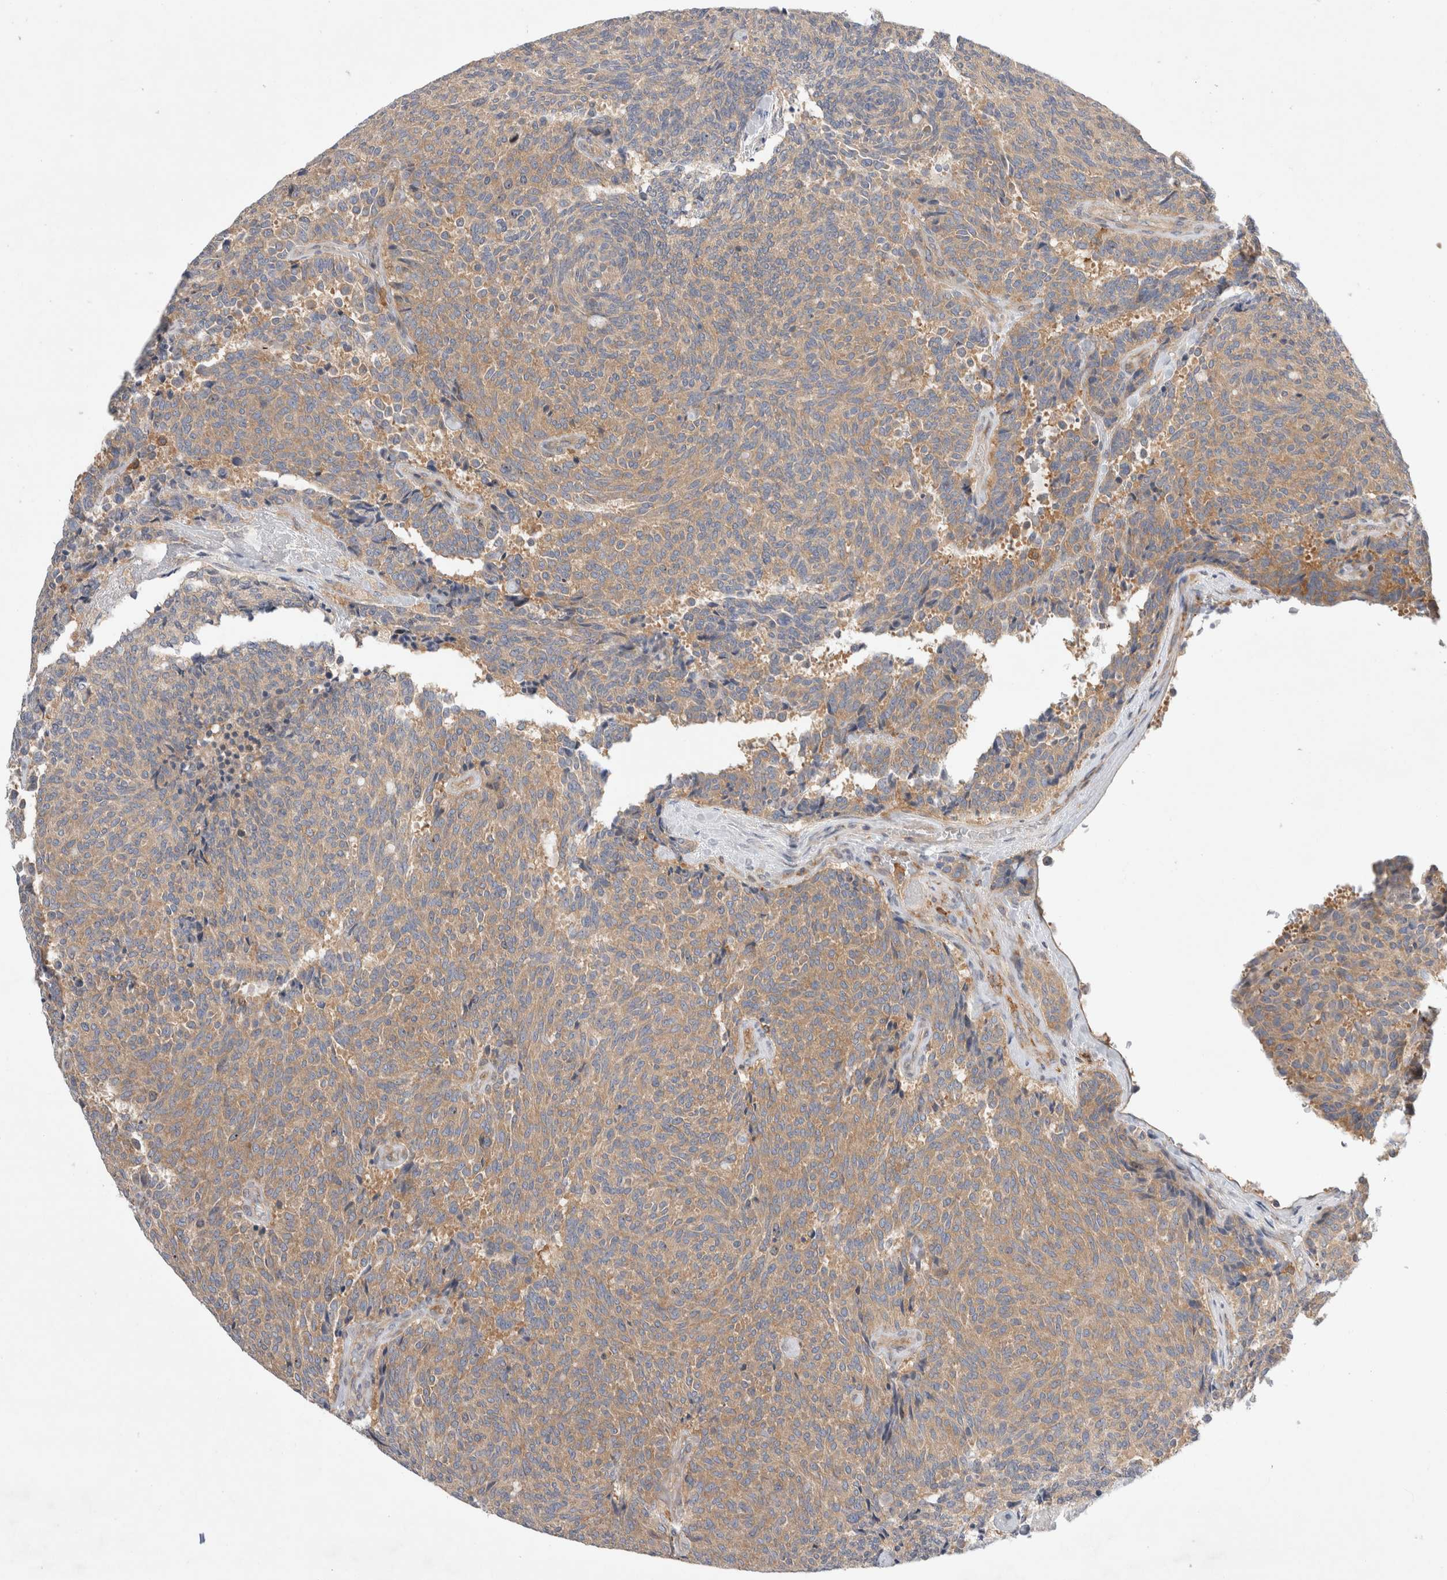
{"staining": {"intensity": "weak", "quantity": ">75%", "location": "cytoplasmic/membranous"}, "tissue": "carcinoid", "cell_type": "Tumor cells", "image_type": "cancer", "snomed": [{"axis": "morphology", "description": "Carcinoid, malignant, NOS"}, {"axis": "topography", "description": "Pancreas"}], "caption": "Protein staining reveals weak cytoplasmic/membranous positivity in approximately >75% of tumor cells in malignant carcinoid.", "gene": "CDCA7L", "patient": {"sex": "female", "age": 54}}